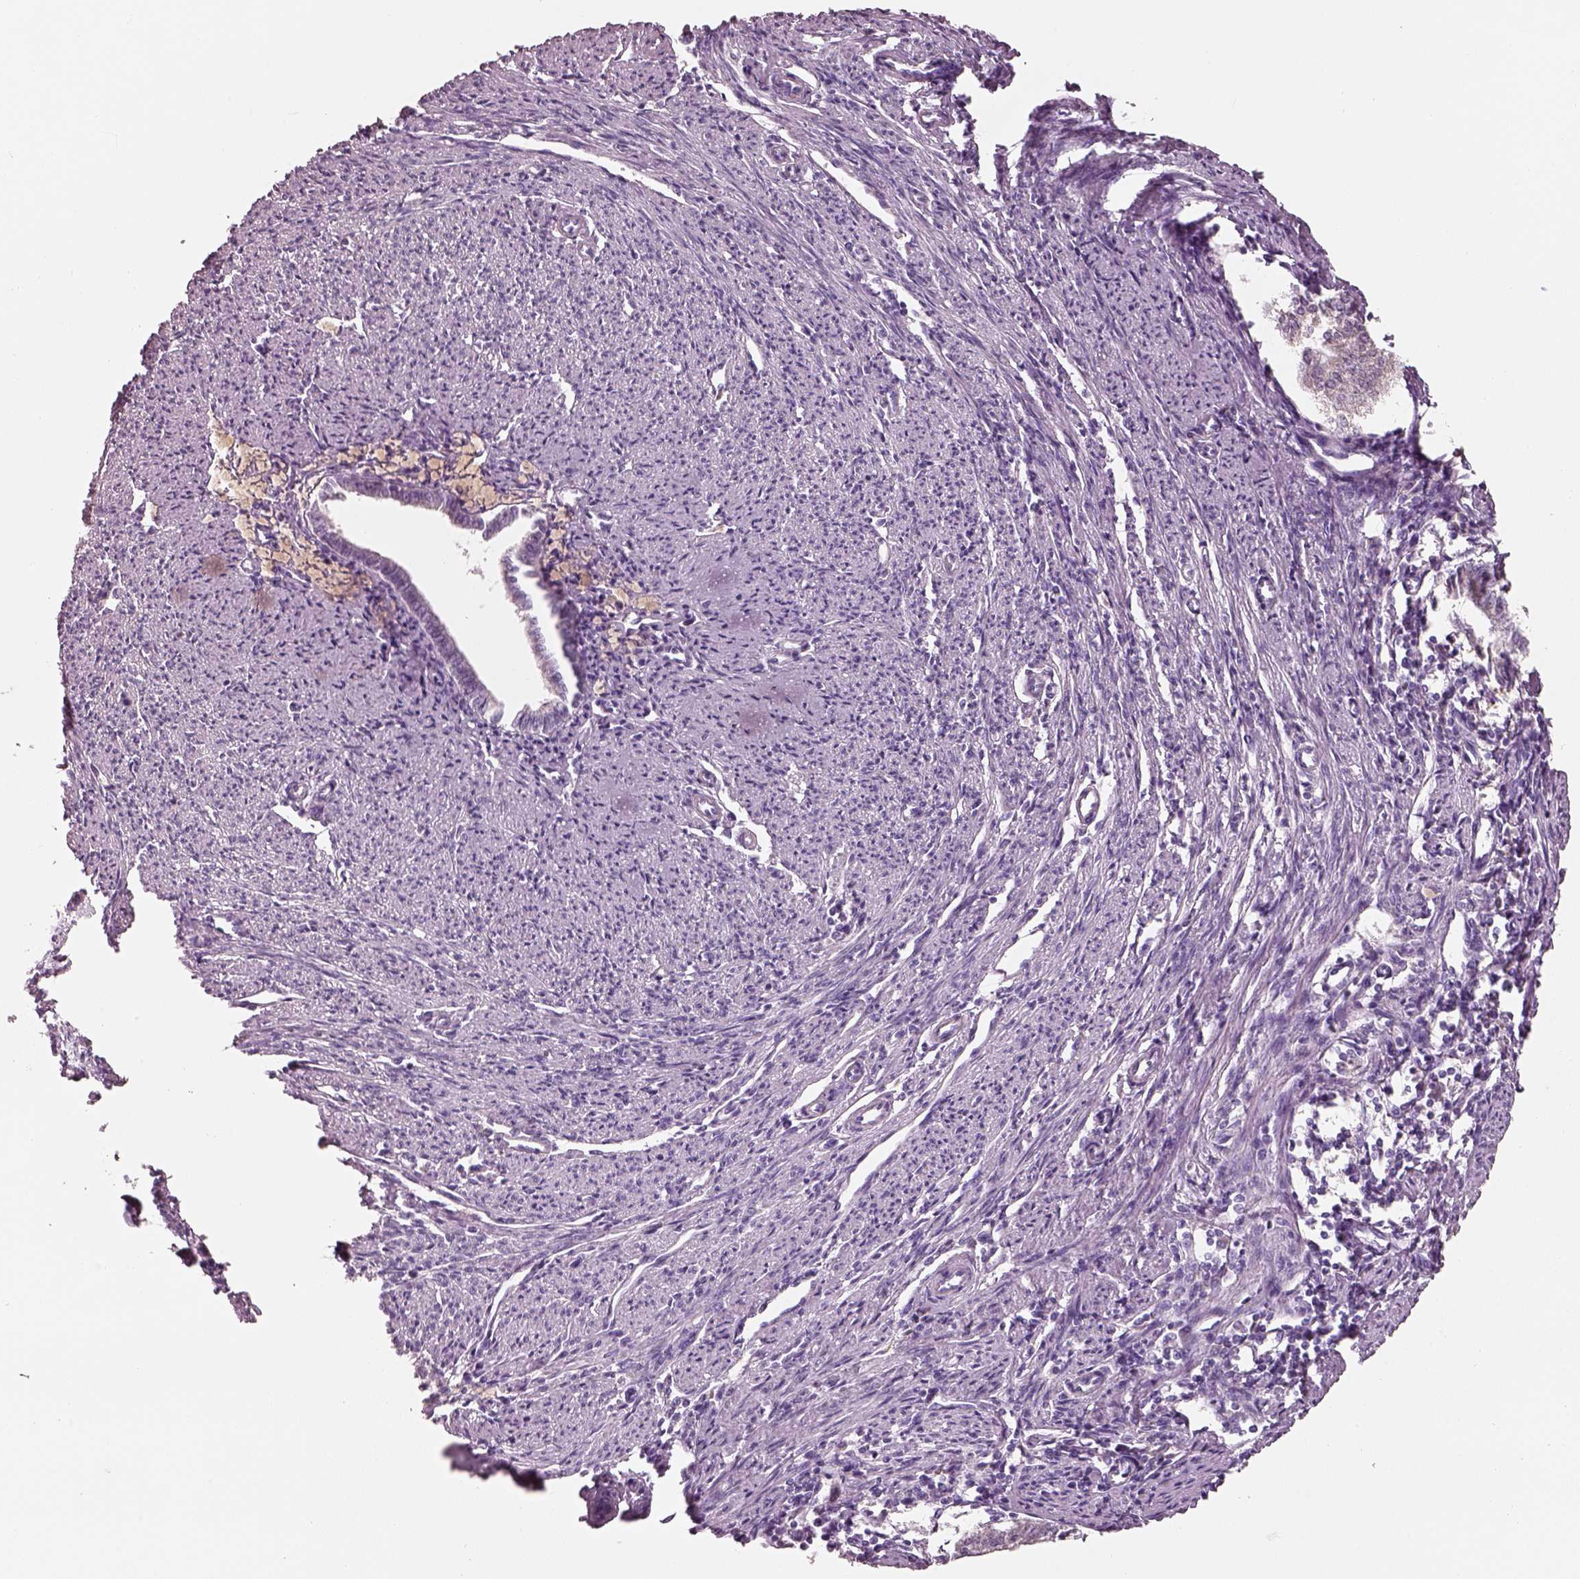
{"staining": {"intensity": "negative", "quantity": "none", "location": "none"}, "tissue": "endometrial cancer", "cell_type": "Tumor cells", "image_type": "cancer", "snomed": [{"axis": "morphology", "description": "Adenocarcinoma, NOS"}, {"axis": "topography", "description": "Endometrium"}], "caption": "Tumor cells are negative for protein expression in human endometrial cancer.", "gene": "PNOC", "patient": {"sex": "female", "age": 79}}